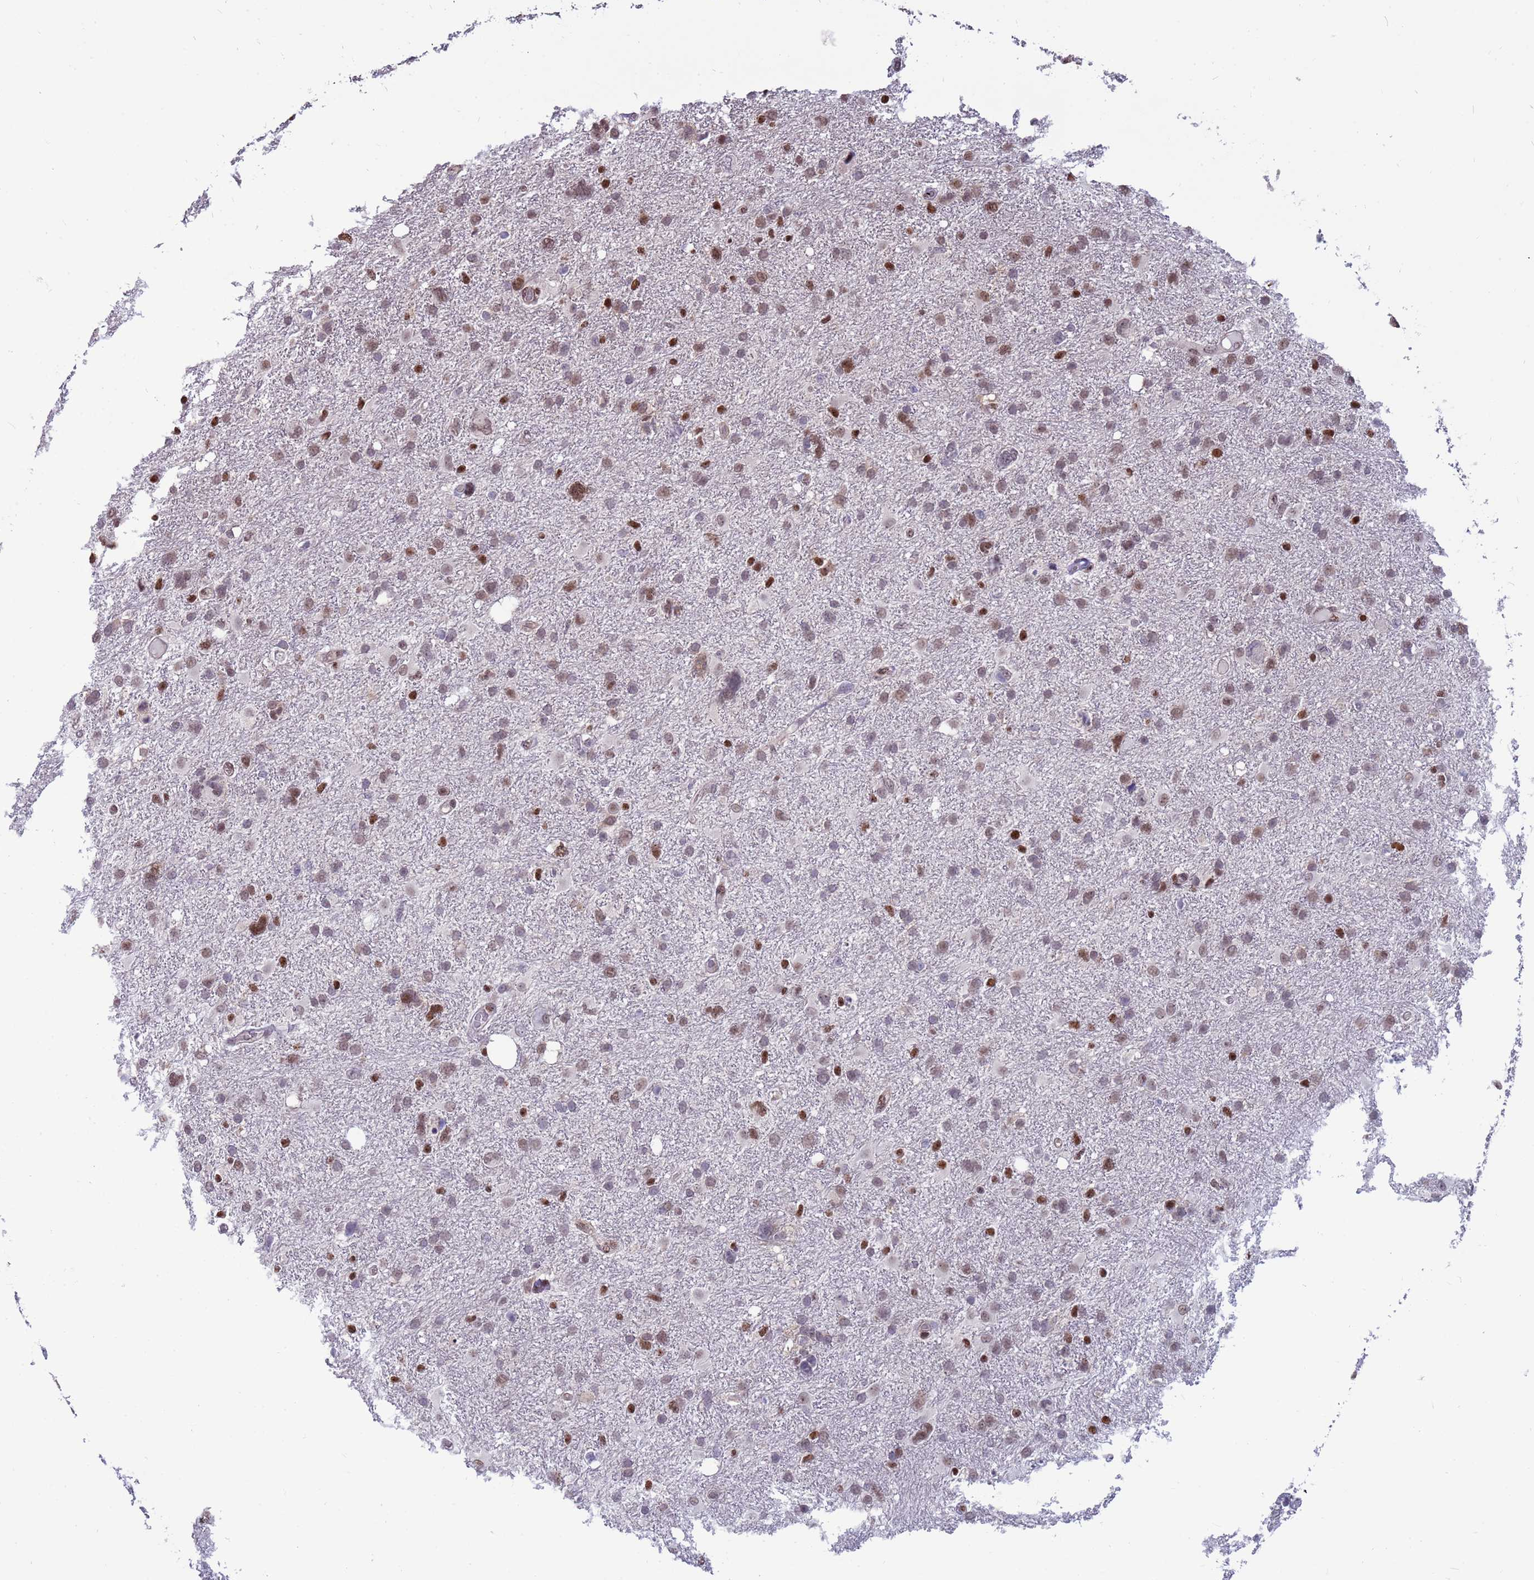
{"staining": {"intensity": "moderate", "quantity": "25%-75%", "location": "nuclear"}, "tissue": "glioma", "cell_type": "Tumor cells", "image_type": "cancer", "snomed": [{"axis": "morphology", "description": "Glioma, malignant, High grade"}, {"axis": "topography", "description": "Brain"}], "caption": "A high-resolution micrograph shows immunohistochemistry staining of malignant glioma (high-grade), which demonstrates moderate nuclear positivity in about 25%-75% of tumor cells.", "gene": "NSL1", "patient": {"sex": "male", "age": 61}}